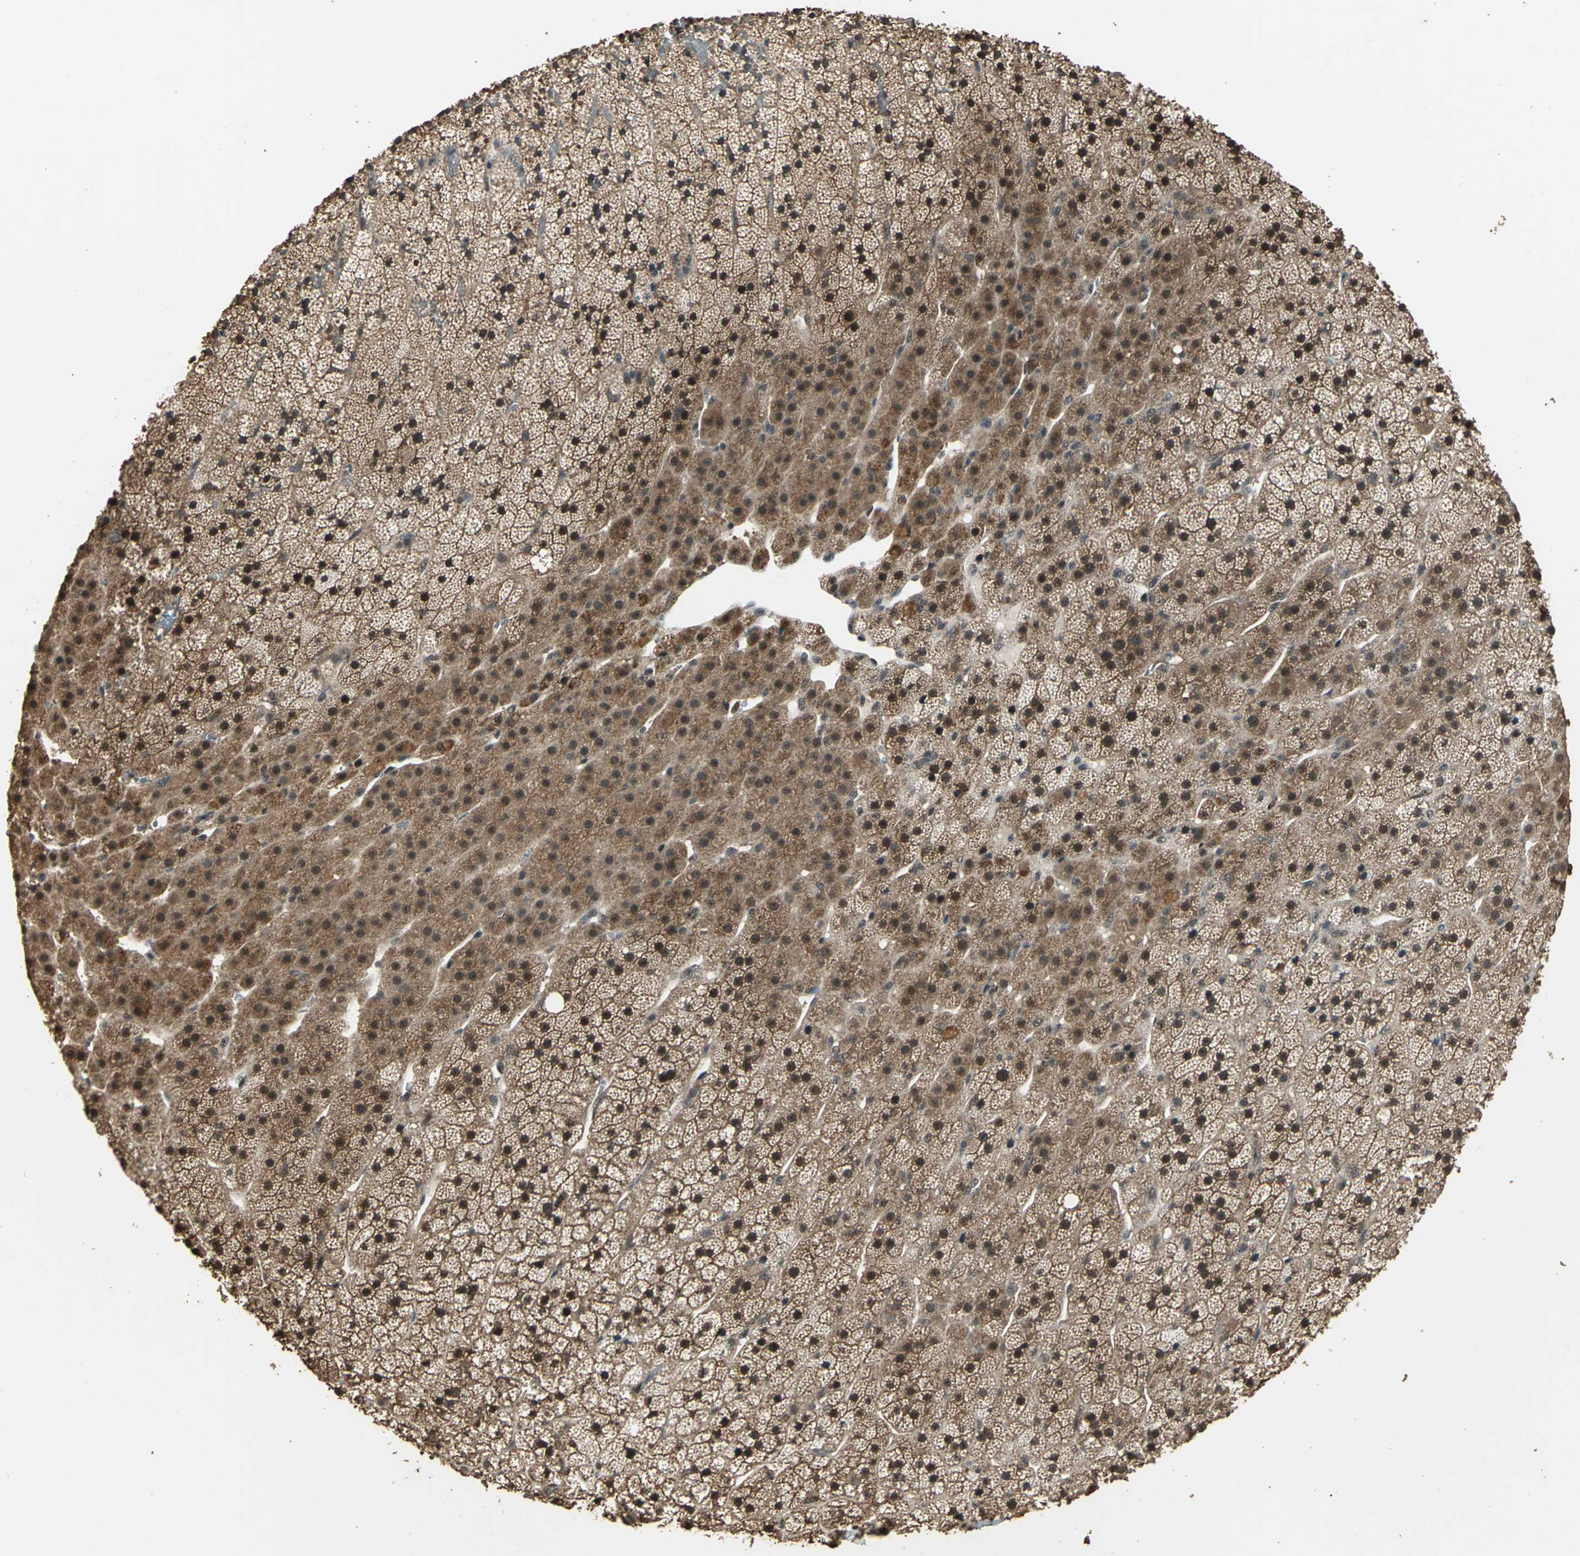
{"staining": {"intensity": "strong", "quantity": ">75%", "location": "cytoplasmic/membranous,nuclear"}, "tissue": "adrenal gland", "cell_type": "Glandular cells", "image_type": "normal", "snomed": [{"axis": "morphology", "description": "Normal tissue, NOS"}, {"axis": "topography", "description": "Adrenal gland"}], "caption": "Protein expression analysis of normal human adrenal gland reveals strong cytoplasmic/membranous,nuclear expression in about >75% of glandular cells.", "gene": "UCHL5", "patient": {"sex": "male", "age": 35}}